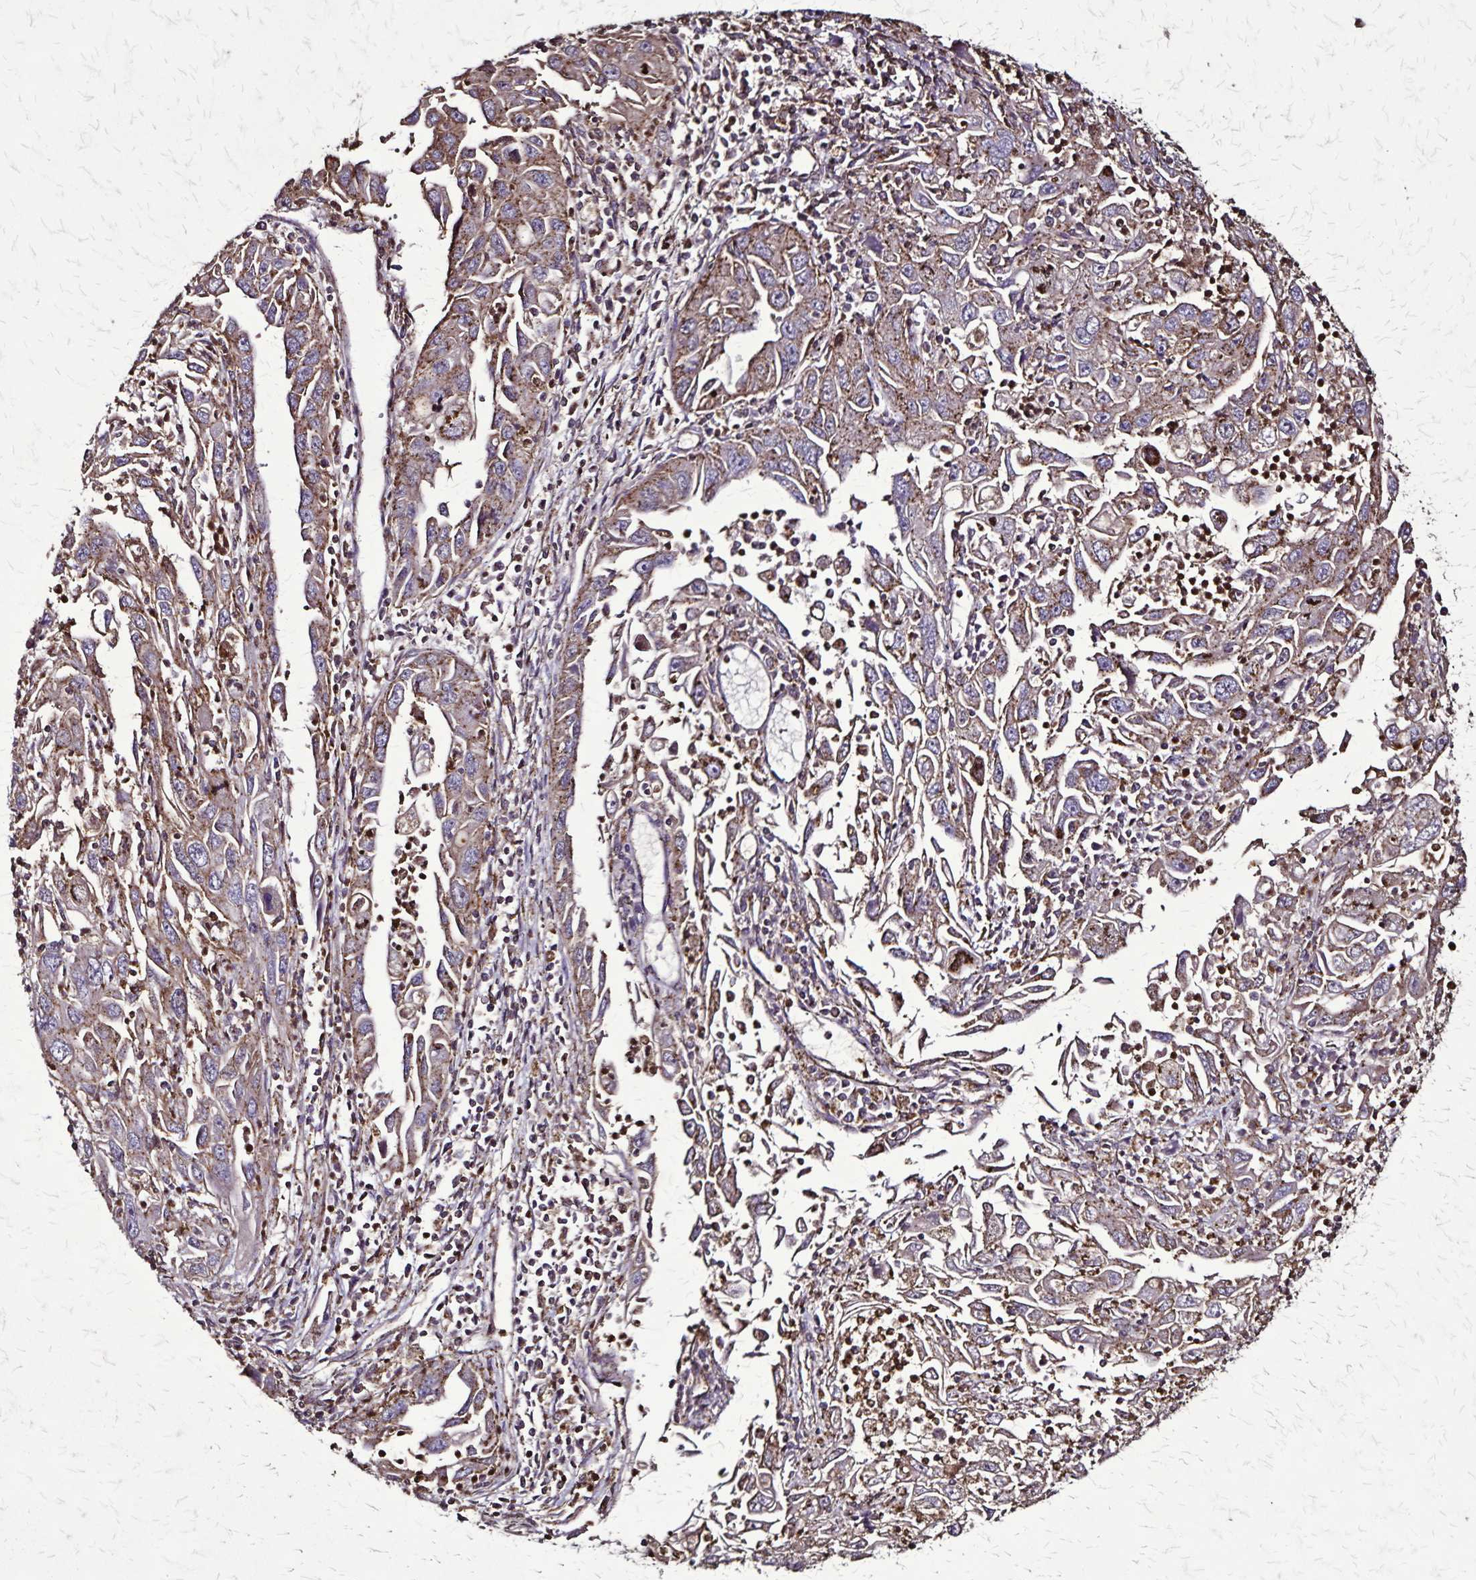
{"staining": {"intensity": "moderate", "quantity": "25%-75%", "location": "cytoplasmic/membranous"}, "tissue": "endometrial cancer", "cell_type": "Tumor cells", "image_type": "cancer", "snomed": [{"axis": "morphology", "description": "Adenocarcinoma, NOS"}, {"axis": "topography", "description": "Uterus"}], "caption": "High-power microscopy captured an immunohistochemistry (IHC) image of endometrial adenocarcinoma, revealing moderate cytoplasmic/membranous positivity in approximately 25%-75% of tumor cells. (DAB (3,3'-diaminobenzidine) = brown stain, brightfield microscopy at high magnification).", "gene": "CHMP1B", "patient": {"sex": "female", "age": 62}}